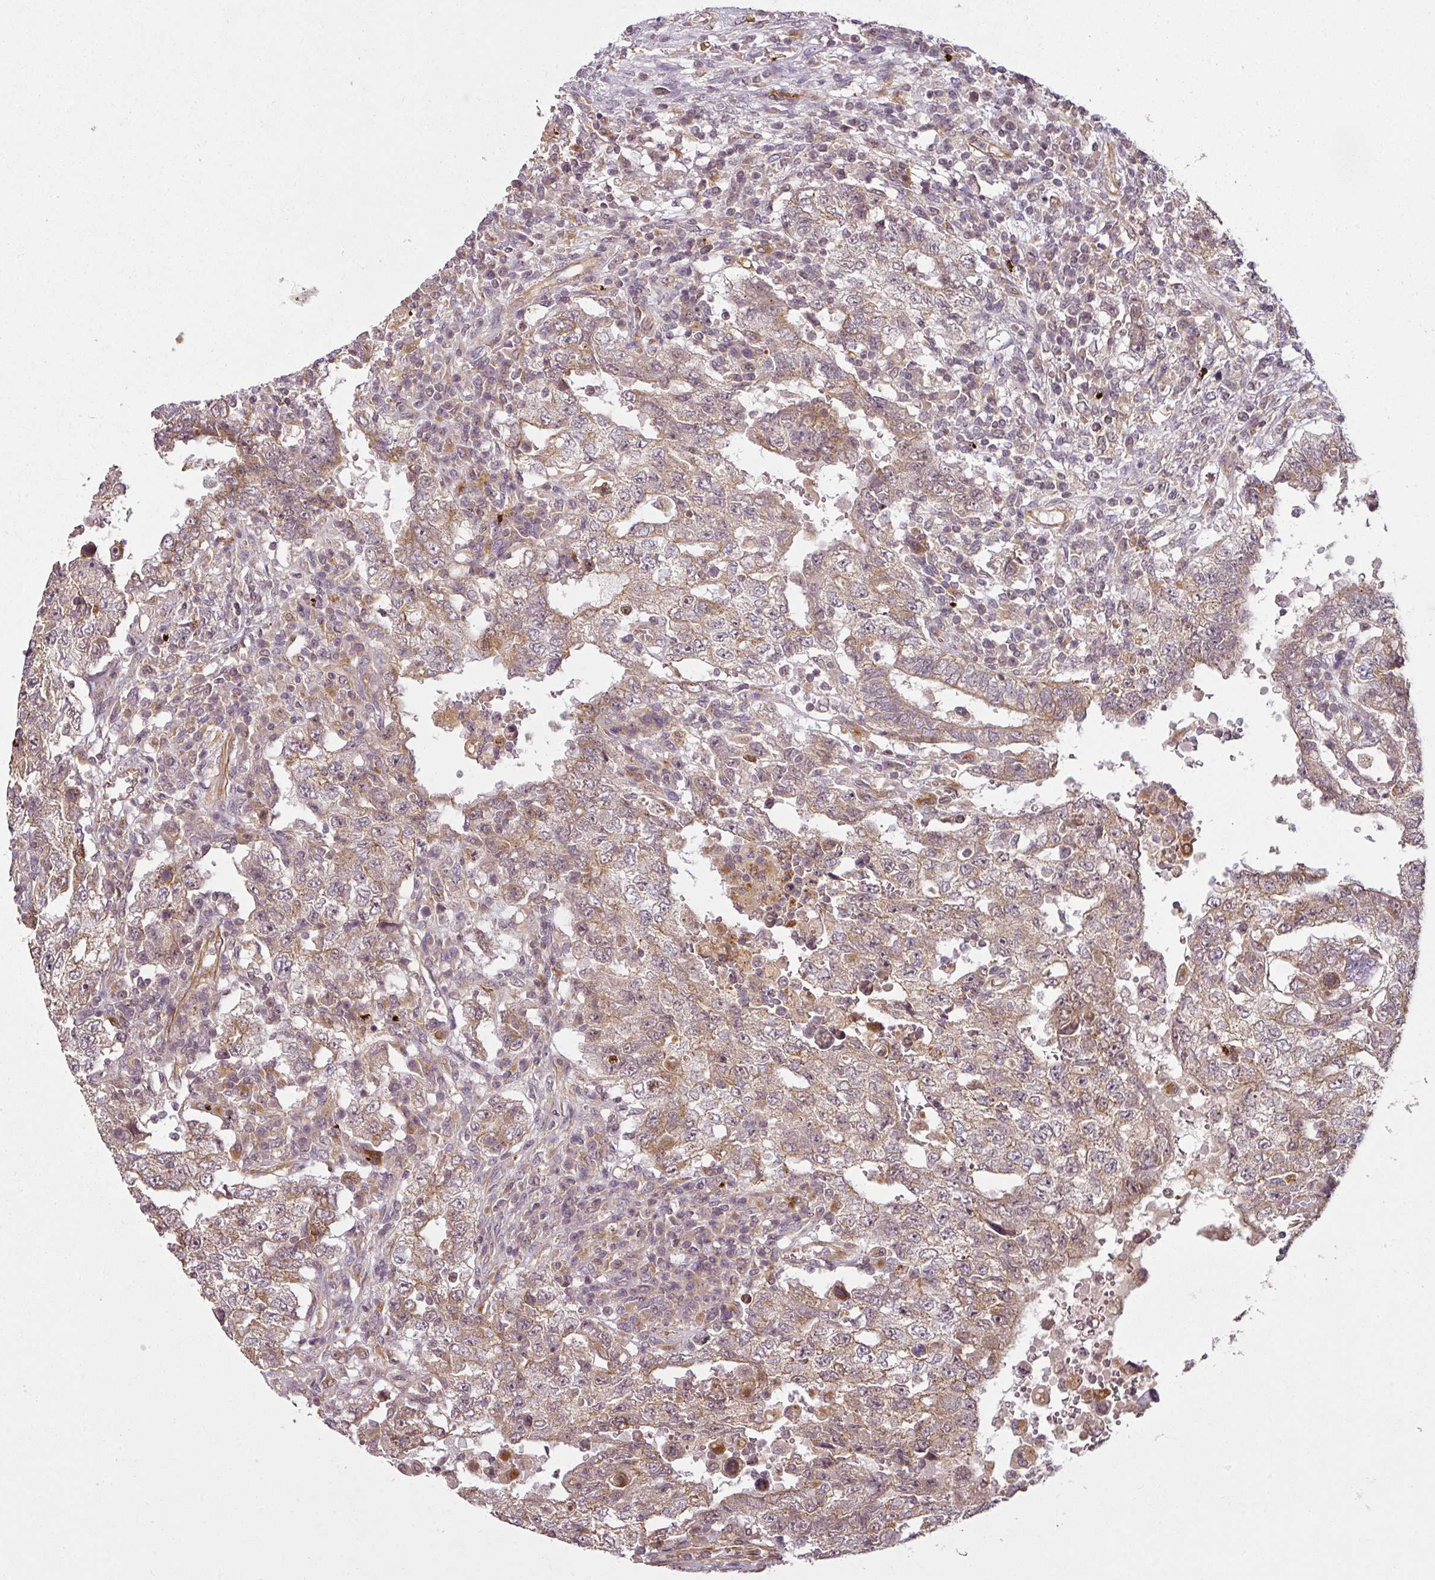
{"staining": {"intensity": "moderate", "quantity": ">75%", "location": "cytoplasmic/membranous"}, "tissue": "testis cancer", "cell_type": "Tumor cells", "image_type": "cancer", "snomed": [{"axis": "morphology", "description": "Carcinoma, Embryonal, NOS"}, {"axis": "topography", "description": "Testis"}], "caption": "About >75% of tumor cells in testis embryonal carcinoma reveal moderate cytoplasmic/membranous protein staining as visualized by brown immunohistochemical staining.", "gene": "DIMT1", "patient": {"sex": "male", "age": 26}}